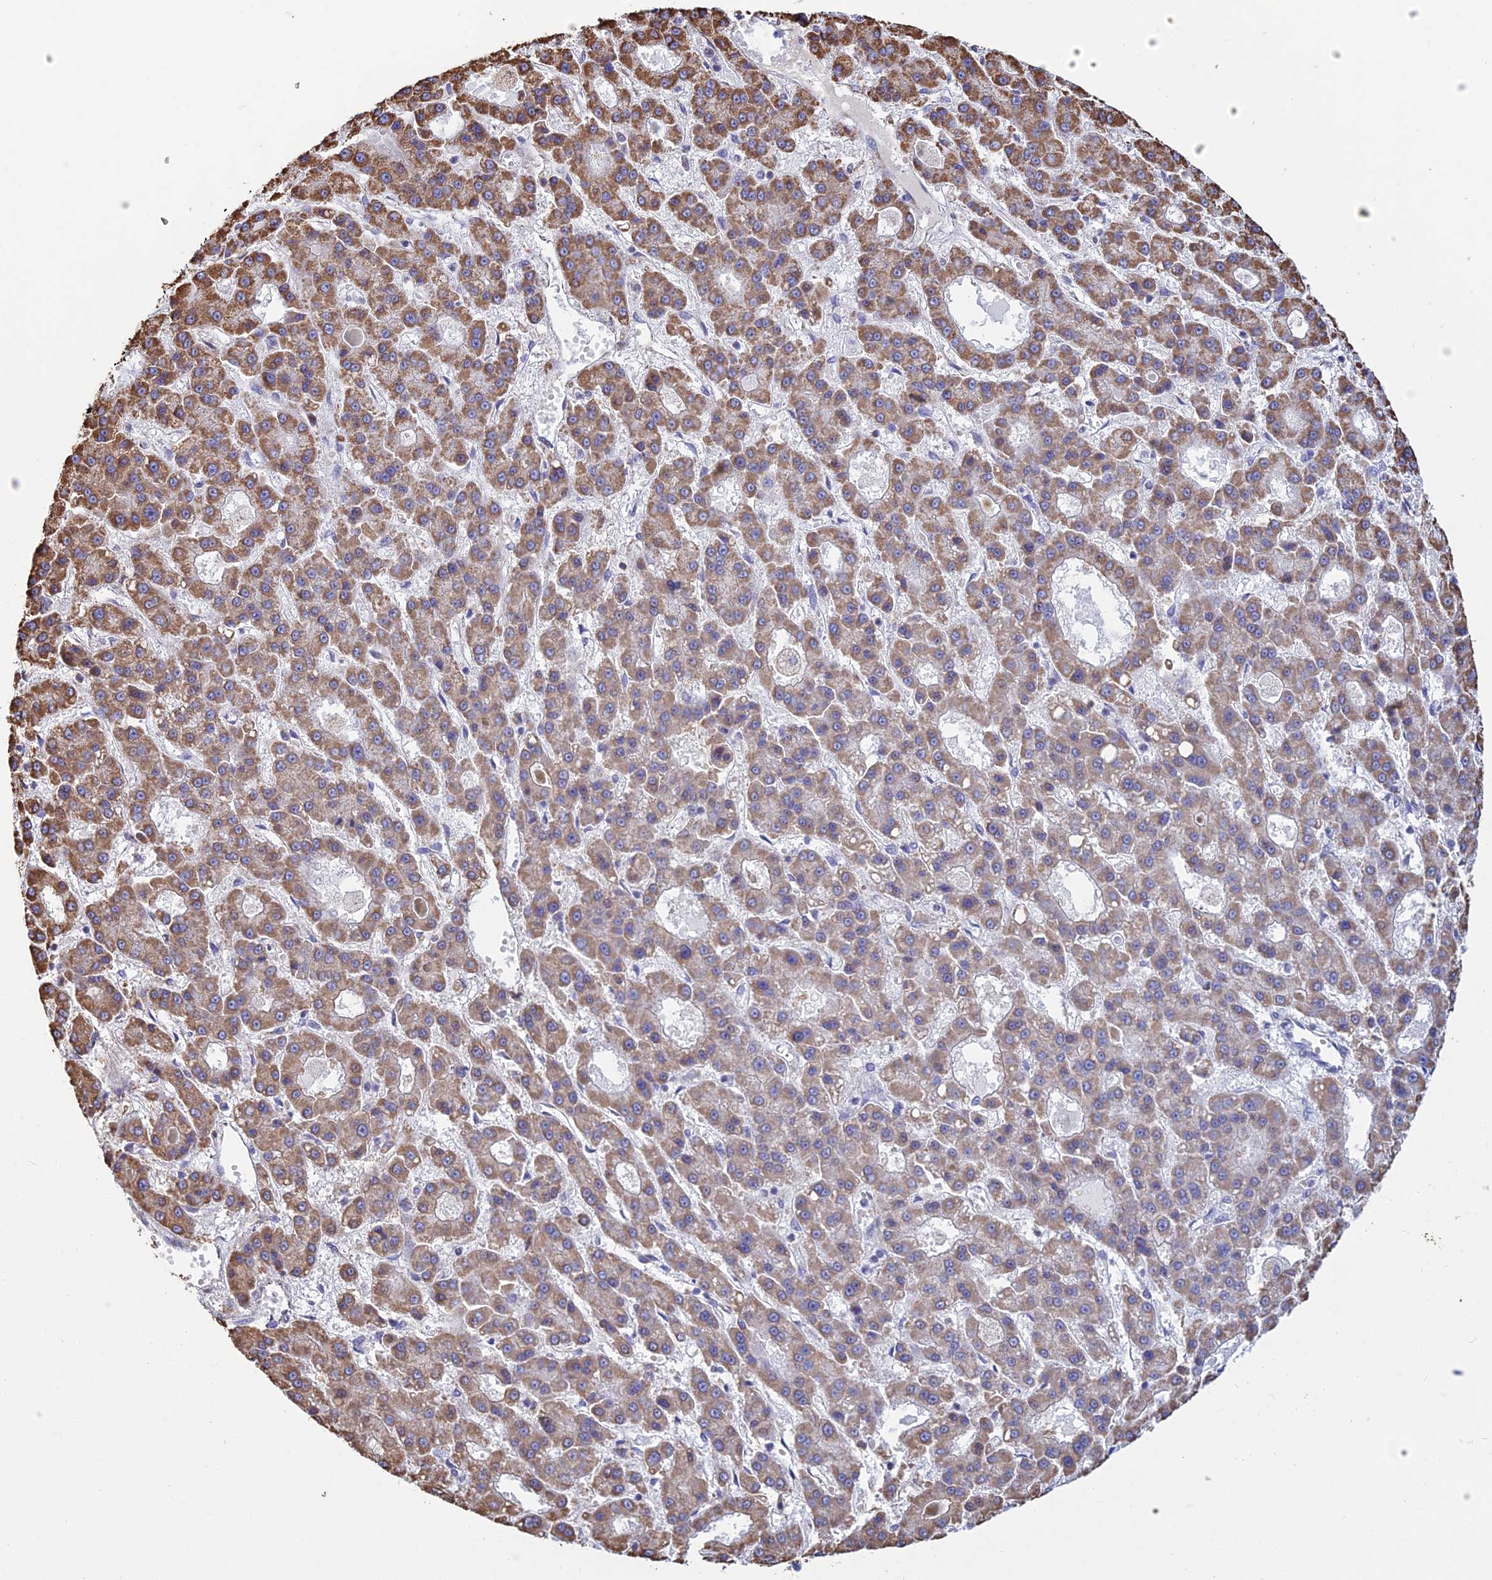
{"staining": {"intensity": "moderate", "quantity": ">75%", "location": "cytoplasmic/membranous"}, "tissue": "liver cancer", "cell_type": "Tumor cells", "image_type": "cancer", "snomed": [{"axis": "morphology", "description": "Carcinoma, Hepatocellular, NOS"}, {"axis": "topography", "description": "Liver"}], "caption": "Liver cancer (hepatocellular carcinoma) stained with DAB IHC displays medium levels of moderate cytoplasmic/membranous expression in approximately >75% of tumor cells. The protein is stained brown, and the nuclei are stained in blue (DAB (3,3'-diaminobenzidine) IHC with brightfield microscopy, high magnification).", "gene": "OR2W3", "patient": {"sex": "male", "age": 70}}